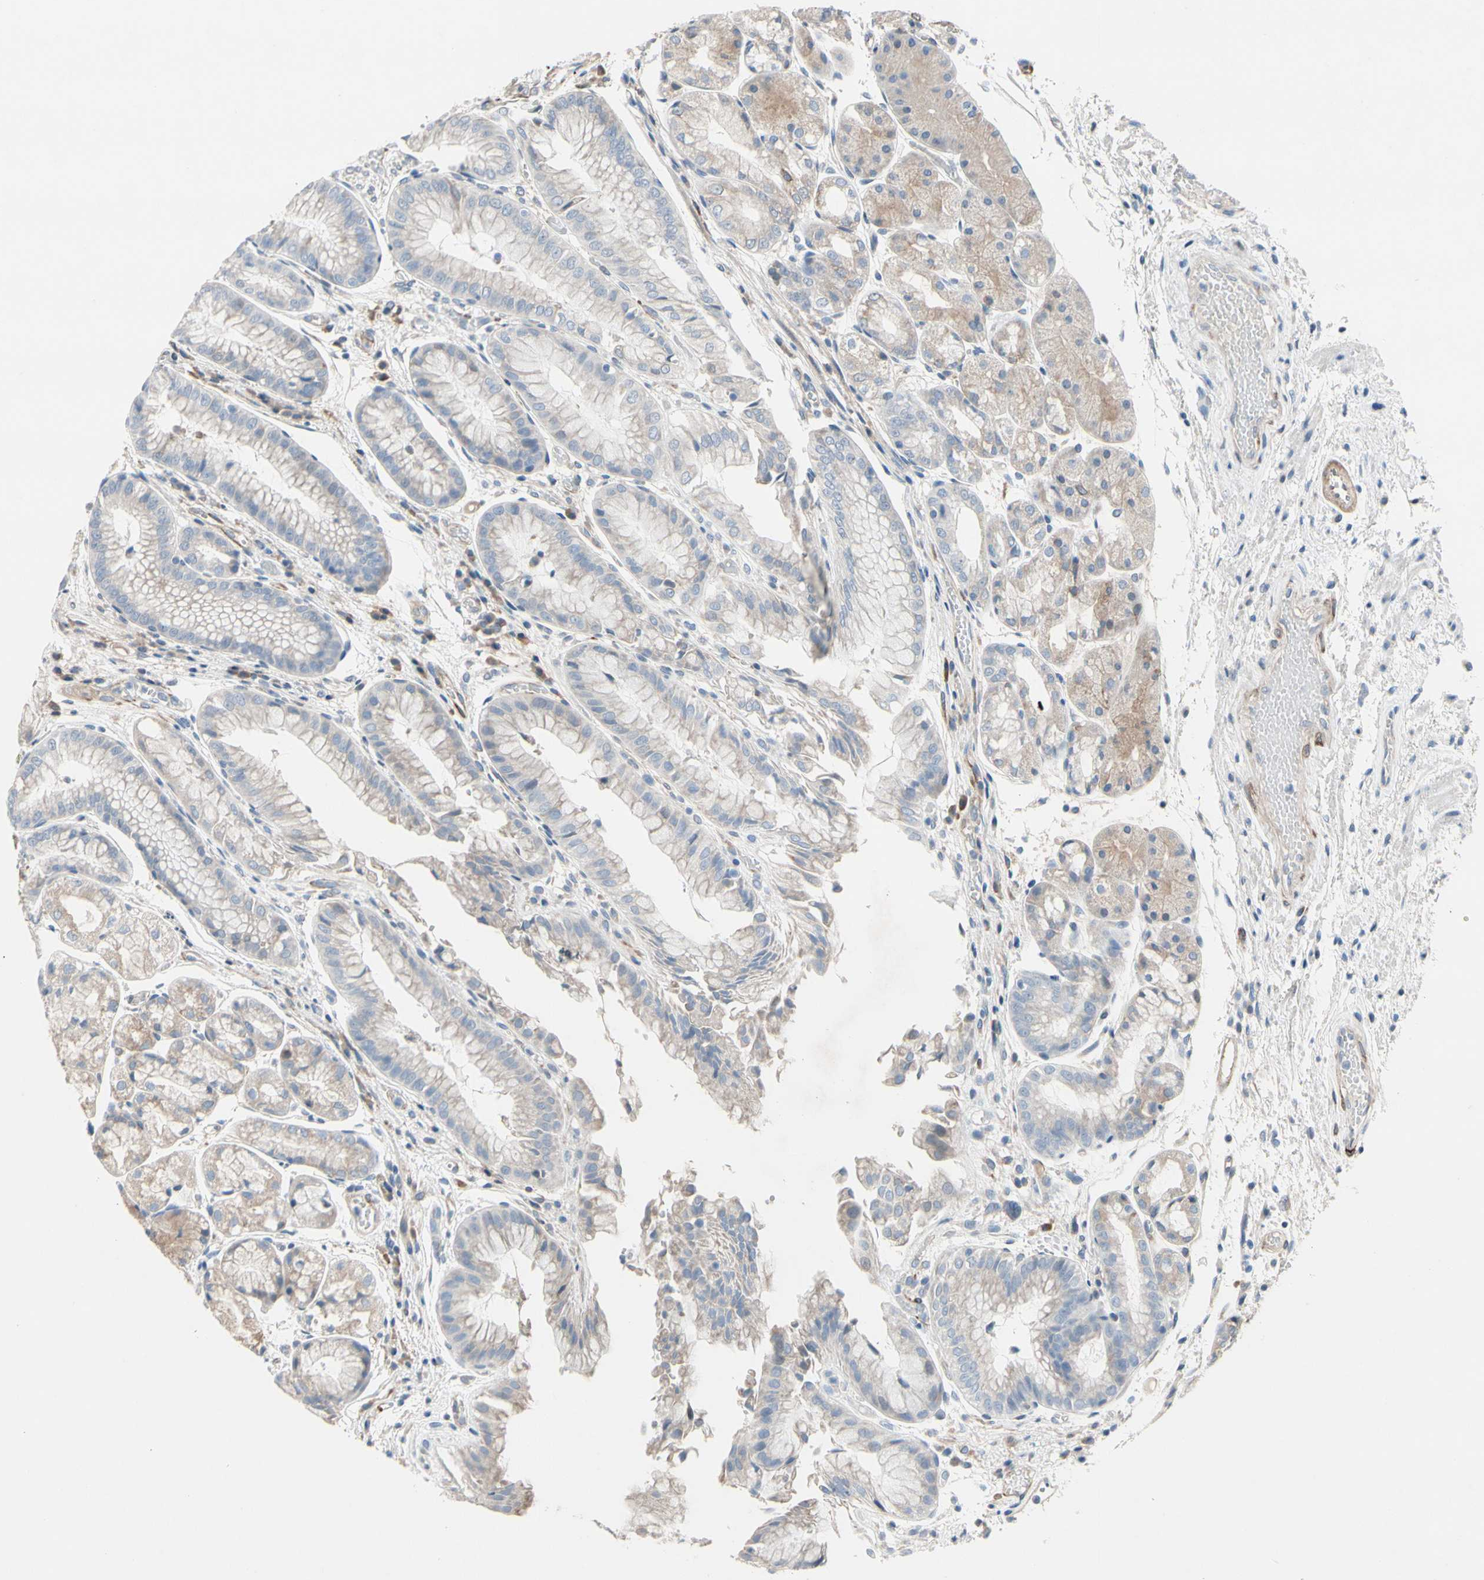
{"staining": {"intensity": "weak", "quantity": "25%-75%", "location": "cytoplasmic/membranous"}, "tissue": "stomach", "cell_type": "Glandular cells", "image_type": "normal", "snomed": [{"axis": "morphology", "description": "Normal tissue, NOS"}, {"axis": "topography", "description": "Stomach, upper"}], "caption": "About 25%-75% of glandular cells in benign stomach display weak cytoplasmic/membranous protein staining as visualized by brown immunohistochemical staining.", "gene": "MAP2", "patient": {"sex": "male", "age": 72}}